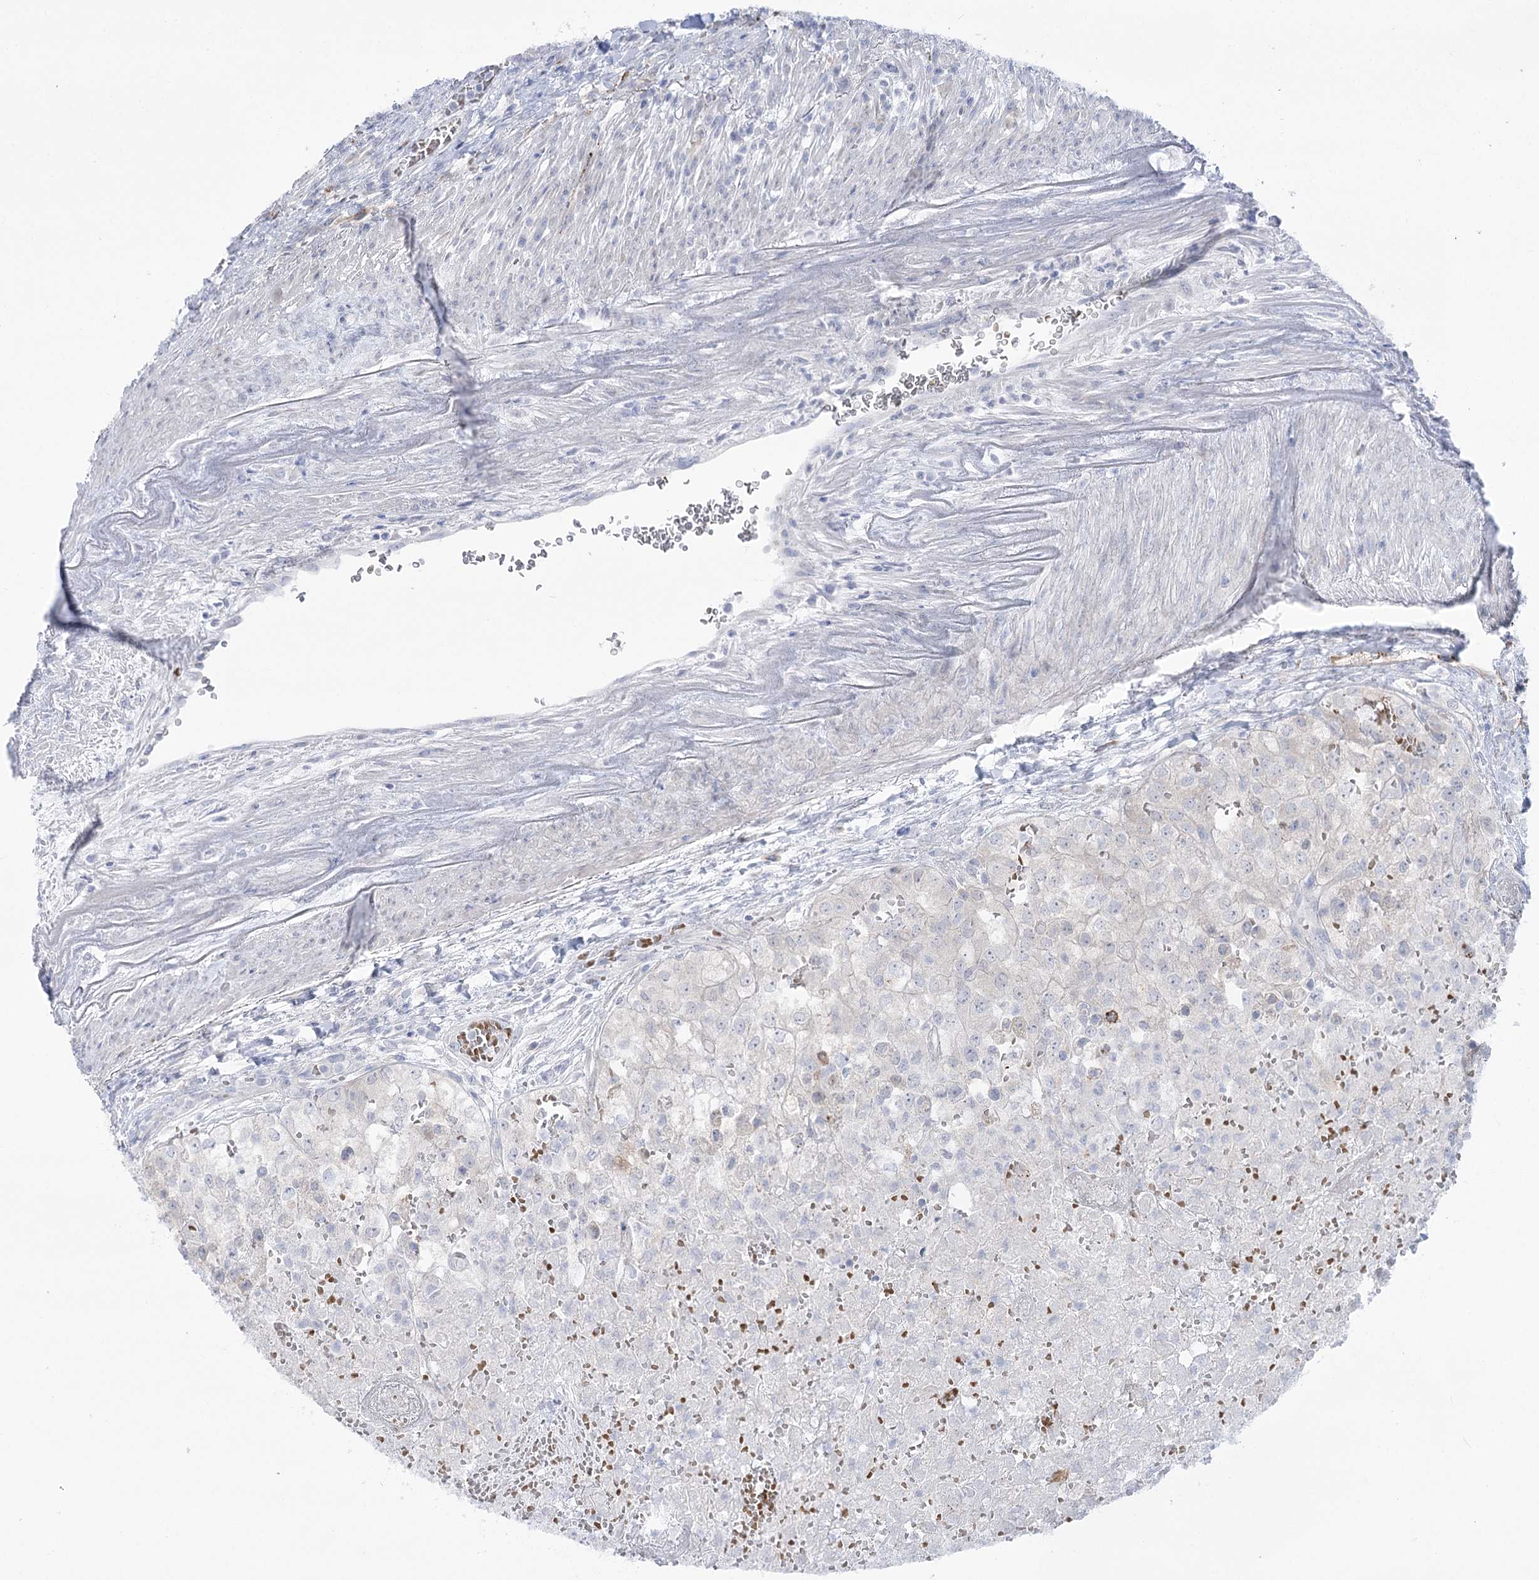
{"staining": {"intensity": "negative", "quantity": "none", "location": "none"}, "tissue": "renal cancer", "cell_type": "Tumor cells", "image_type": "cancer", "snomed": [{"axis": "morphology", "description": "Adenocarcinoma, NOS"}, {"axis": "topography", "description": "Kidney"}], "caption": "Tumor cells show no significant positivity in renal cancer (adenocarcinoma).", "gene": "SIAE", "patient": {"sex": "female", "age": 54}}